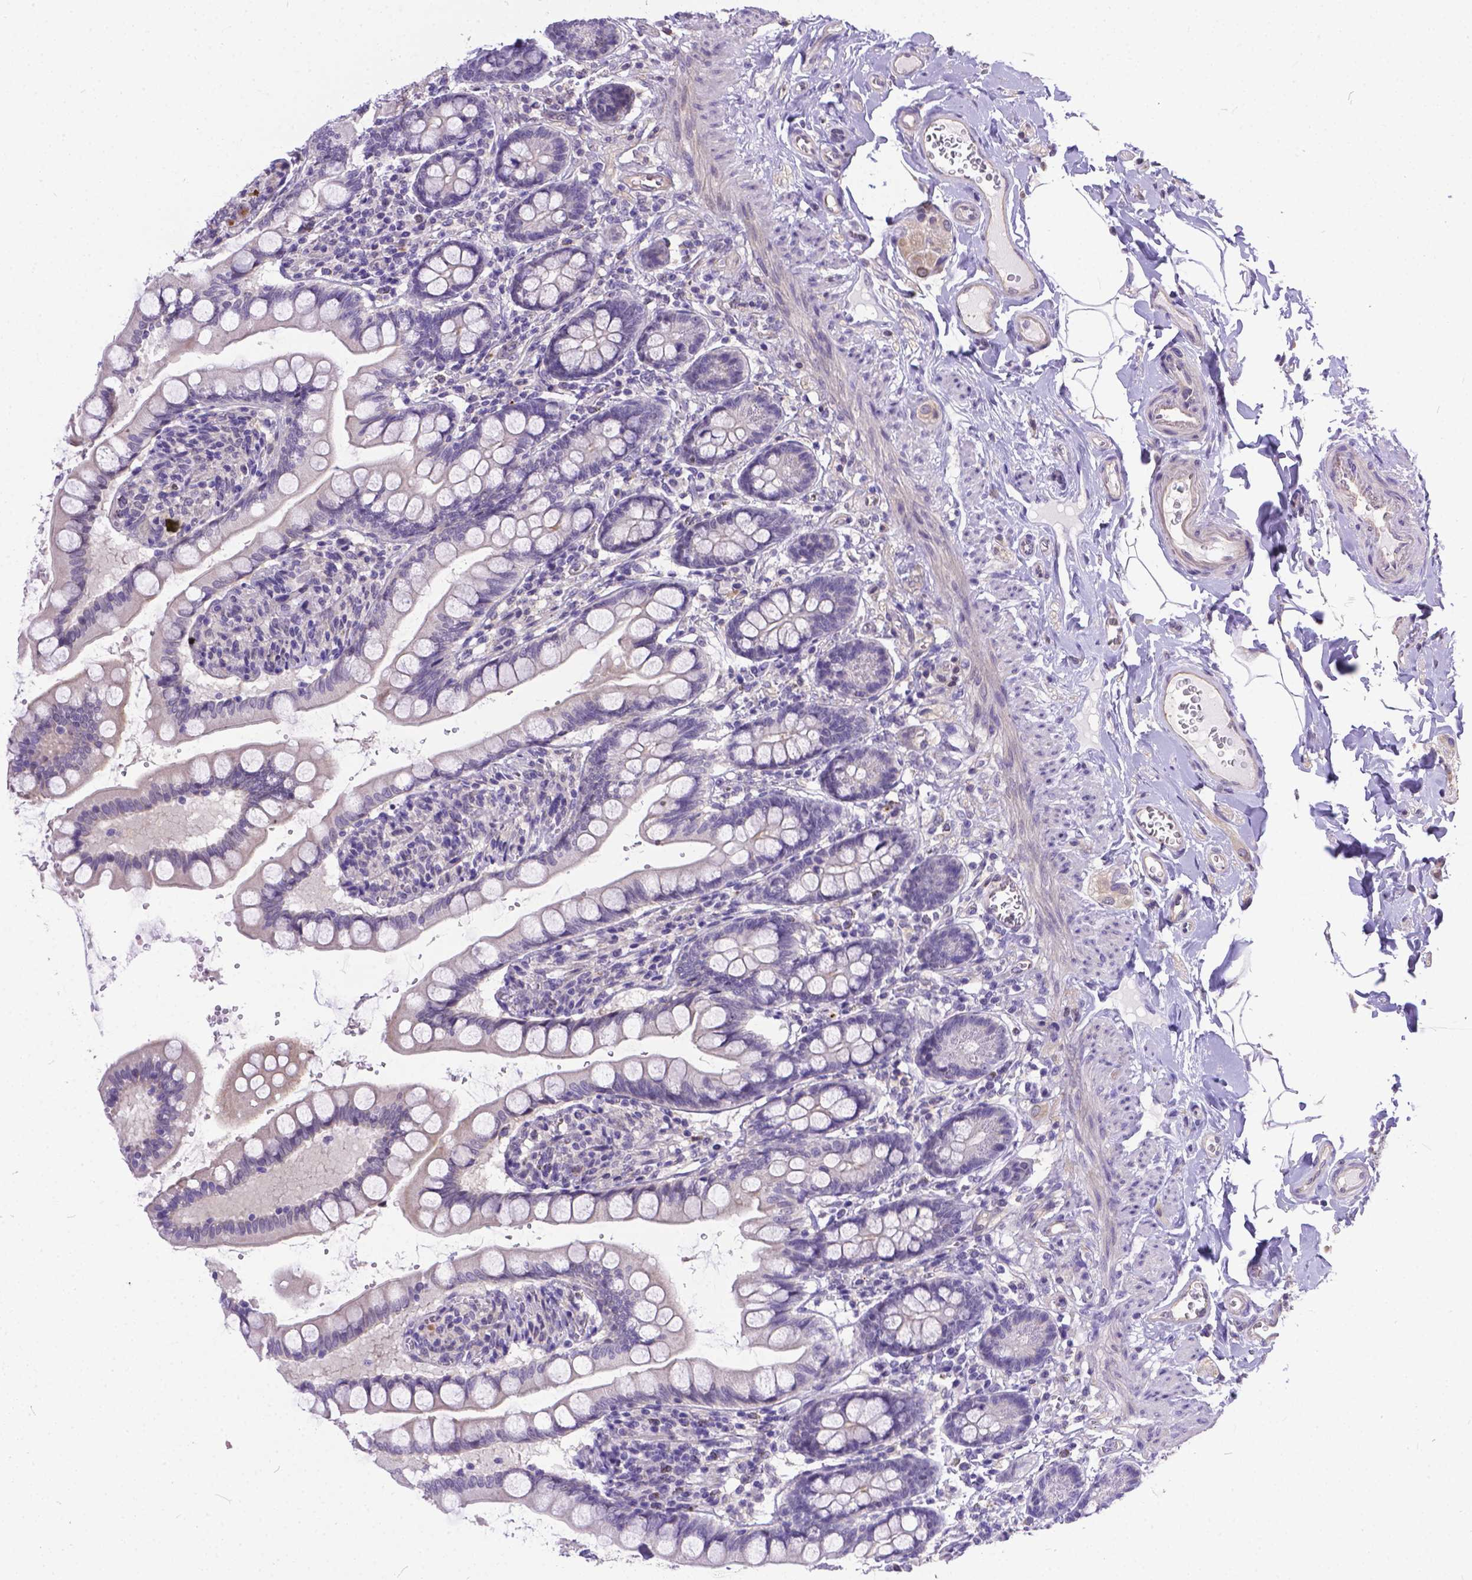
{"staining": {"intensity": "negative", "quantity": "none", "location": "none"}, "tissue": "small intestine", "cell_type": "Glandular cells", "image_type": "normal", "snomed": [{"axis": "morphology", "description": "Normal tissue, NOS"}, {"axis": "topography", "description": "Small intestine"}], "caption": "Immunohistochemical staining of unremarkable small intestine reveals no significant positivity in glandular cells.", "gene": "DLEC1", "patient": {"sex": "female", "age": 56}}